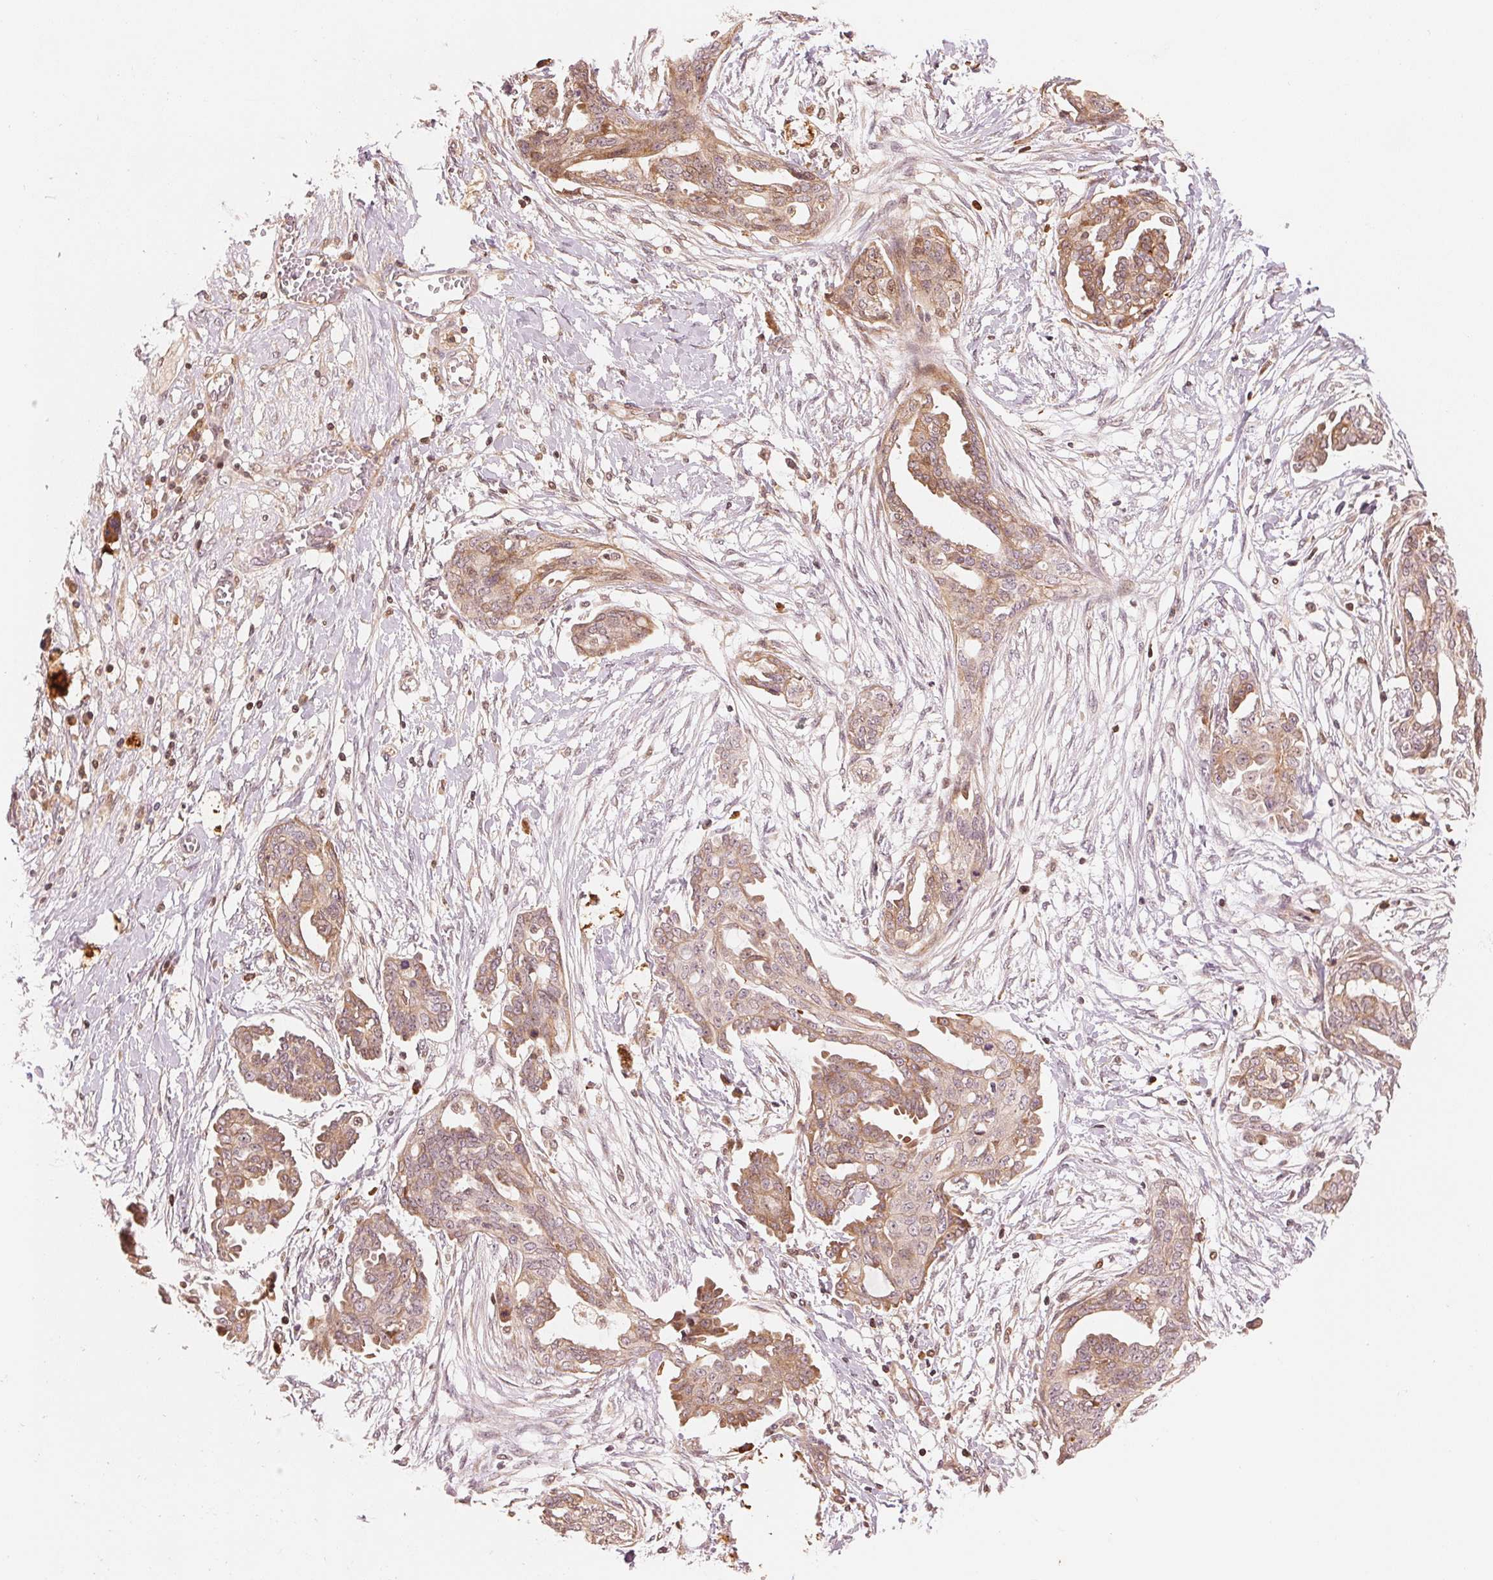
{"staining": {"intensity": "weak", "quantity": ">75%", "location": "cytoplasmic/membranous"}, "tissue": "ovarian cancer", "cell_type": "Tumor cells", "image_type": "cancer", "snomed": [{"axis": "morphology", "description": "Cystadenocarcinoma, serous, NOS"}, {"axis": "topography", "description": "Ovary"}], "caption": "Weak cytoplasmic/membranous positivity for a protein is identified in about >75% of tumor cells of ovarian serous cystadenocarcinoma using immunohistochemistry.", "gene": "PRKN", "patient": {"sex": "female", "age": 71}}